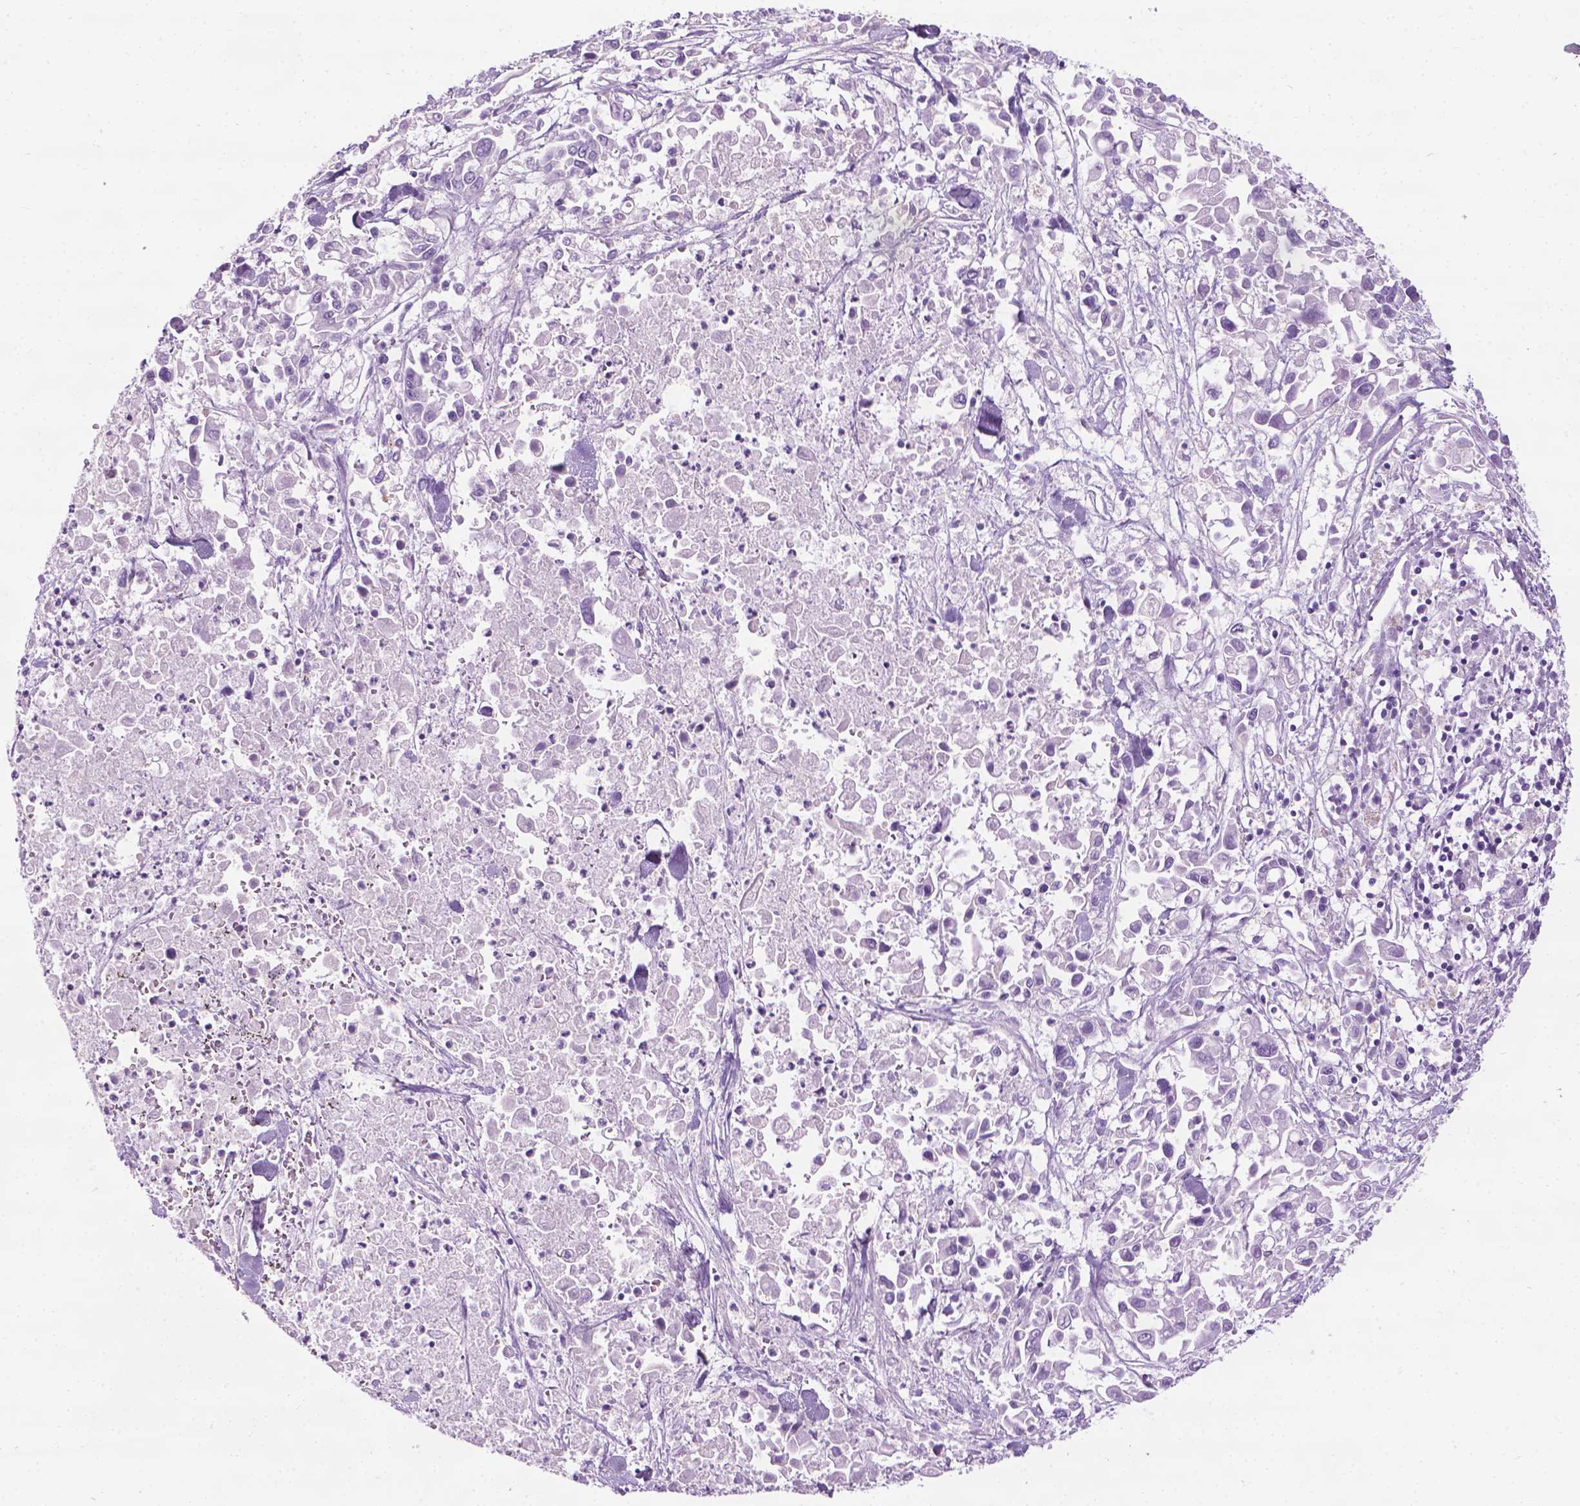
{"staining": {"intensity": "negative", "quantity": "none", "location": "none"}, "tissue": "pancreatic cancer", "cell_type": "Tumor cells", "image_type": "cancer", "snomed": [{"axis": "morphology", "description": "Adenocarcinoma, NOS"}, {"axis": "topography", "description": "Pancreas"}], "caption": "A photomicrograph of human pancreatic cancer is negative for staining in tumor cells.", "gene": "DNAI7", "patient": {"sex": "female", "age": 83}}